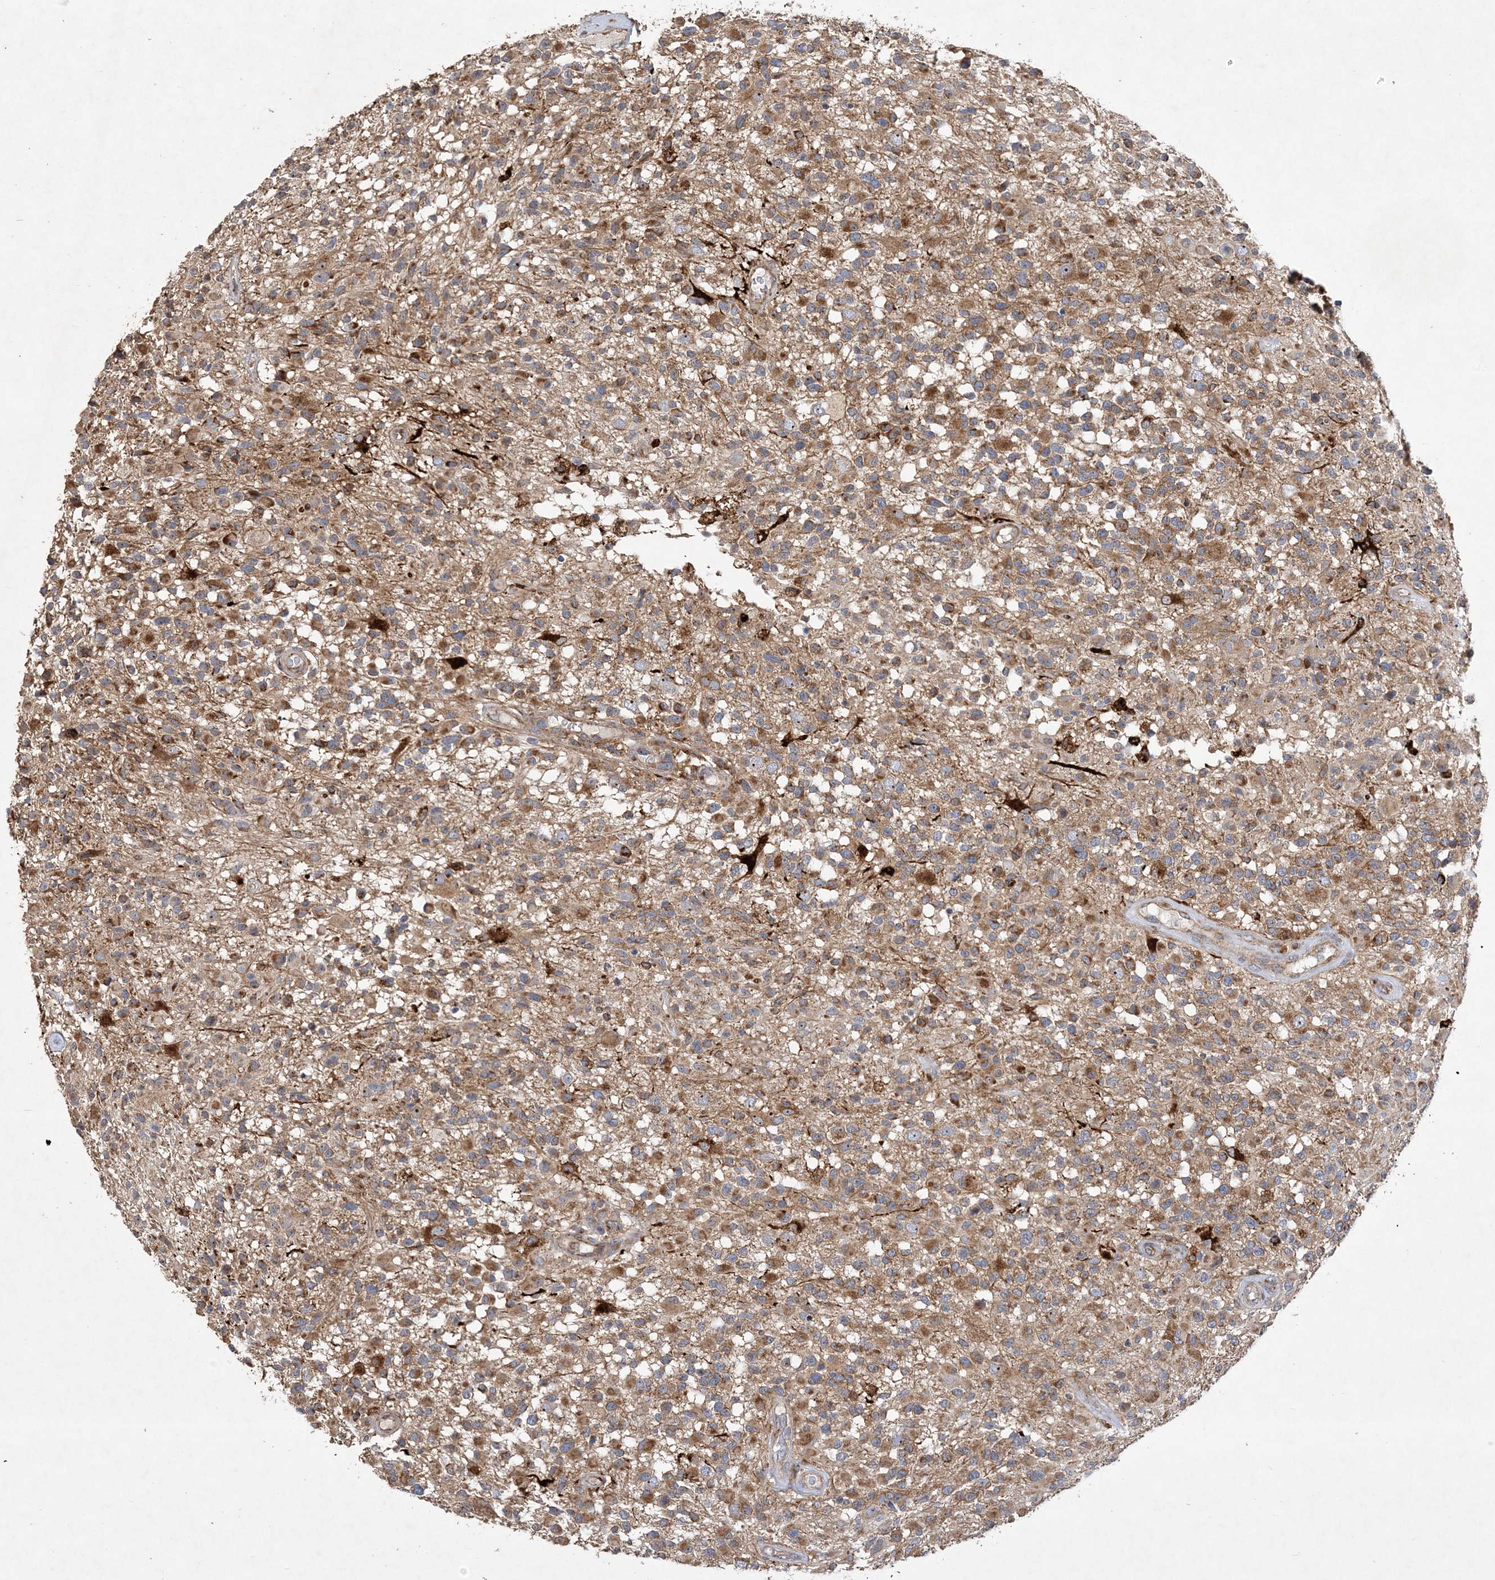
{"staining": {"intensity": "moderate", "quantity": ">75%", "location": "cytoplasmic/membranous"}, "tissue": "glioma", "cell_type": "Tumor cells", "image_type": "cancer", "snomed": [{"axis": "morphology", "description": "Glioma, malignant, High grade"}, {"axis": "morphology", "description": "Glioblastoma, NOS"}, {"axis": "topography", "description": "Brain"}], "caption": "Immunohistochemical staining of human glioma displays medium levels of moderate cytoplasmic/membranous protein positivity in about >75% of tumor cells. (brown staining indicates protein expression, while blue staining denotes nuclei).", "gene": "FEZ2", "patient": {"sex": "male", "age": 60}}